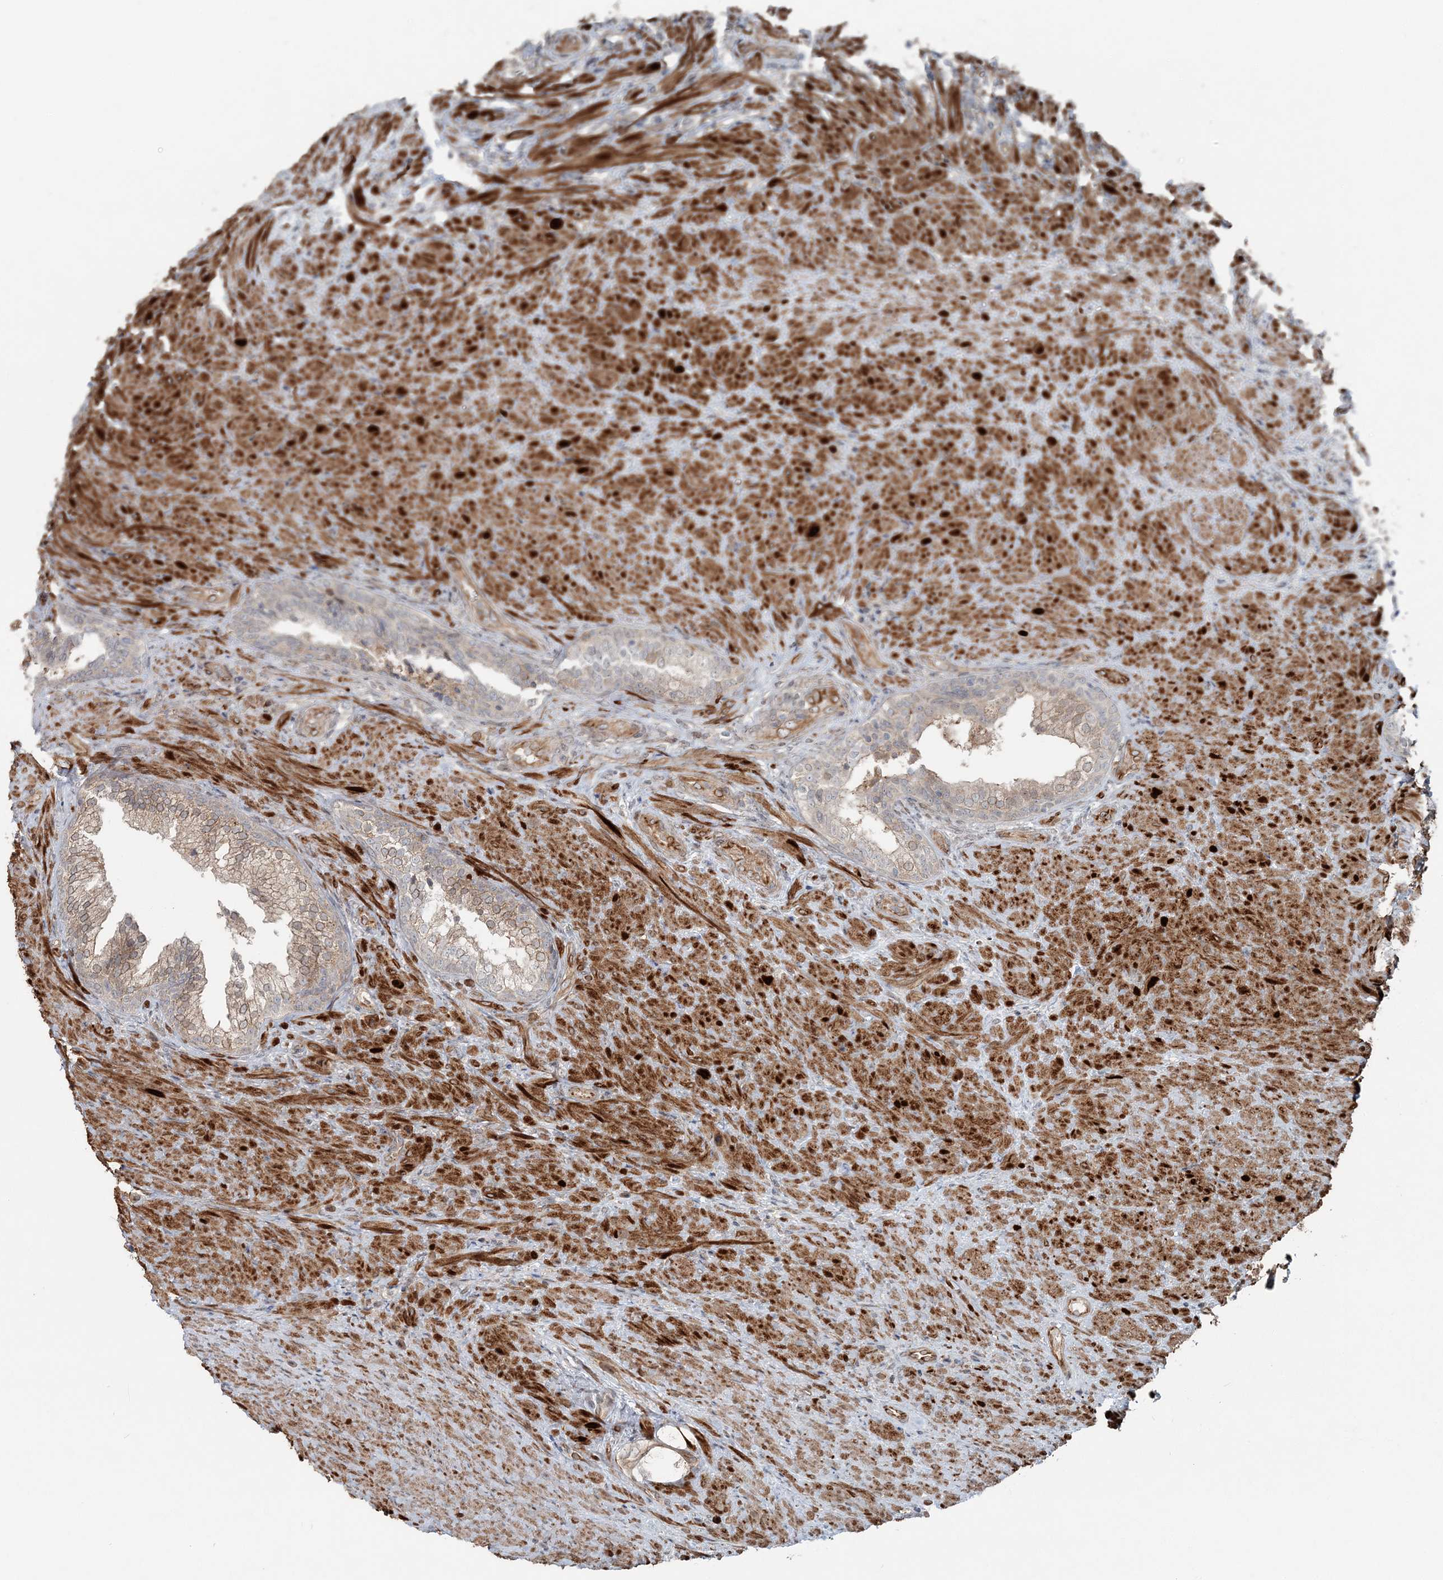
{"staining": {"intensity": "moderate", "quantity": ">75%", "location": "cytoplasmic/membranous"}, "tissue": "prostate", "cell_type": "Glandular cells", "image_type": "normal", "snomed": [{"axis": "morphology", "description": "Normal tissue, NOS"}, {"axis": "topography", "description": "Prostate"}], "caption": "Immunohistochemistry image of benign prostate stained for a protein (brown), which demonstrates medium levels of moderate cytoplasmic/membranous expression in about >75% of glandular cells.", "gene": "FBXL17", "patient": {"sex": "male", "age": 76}}